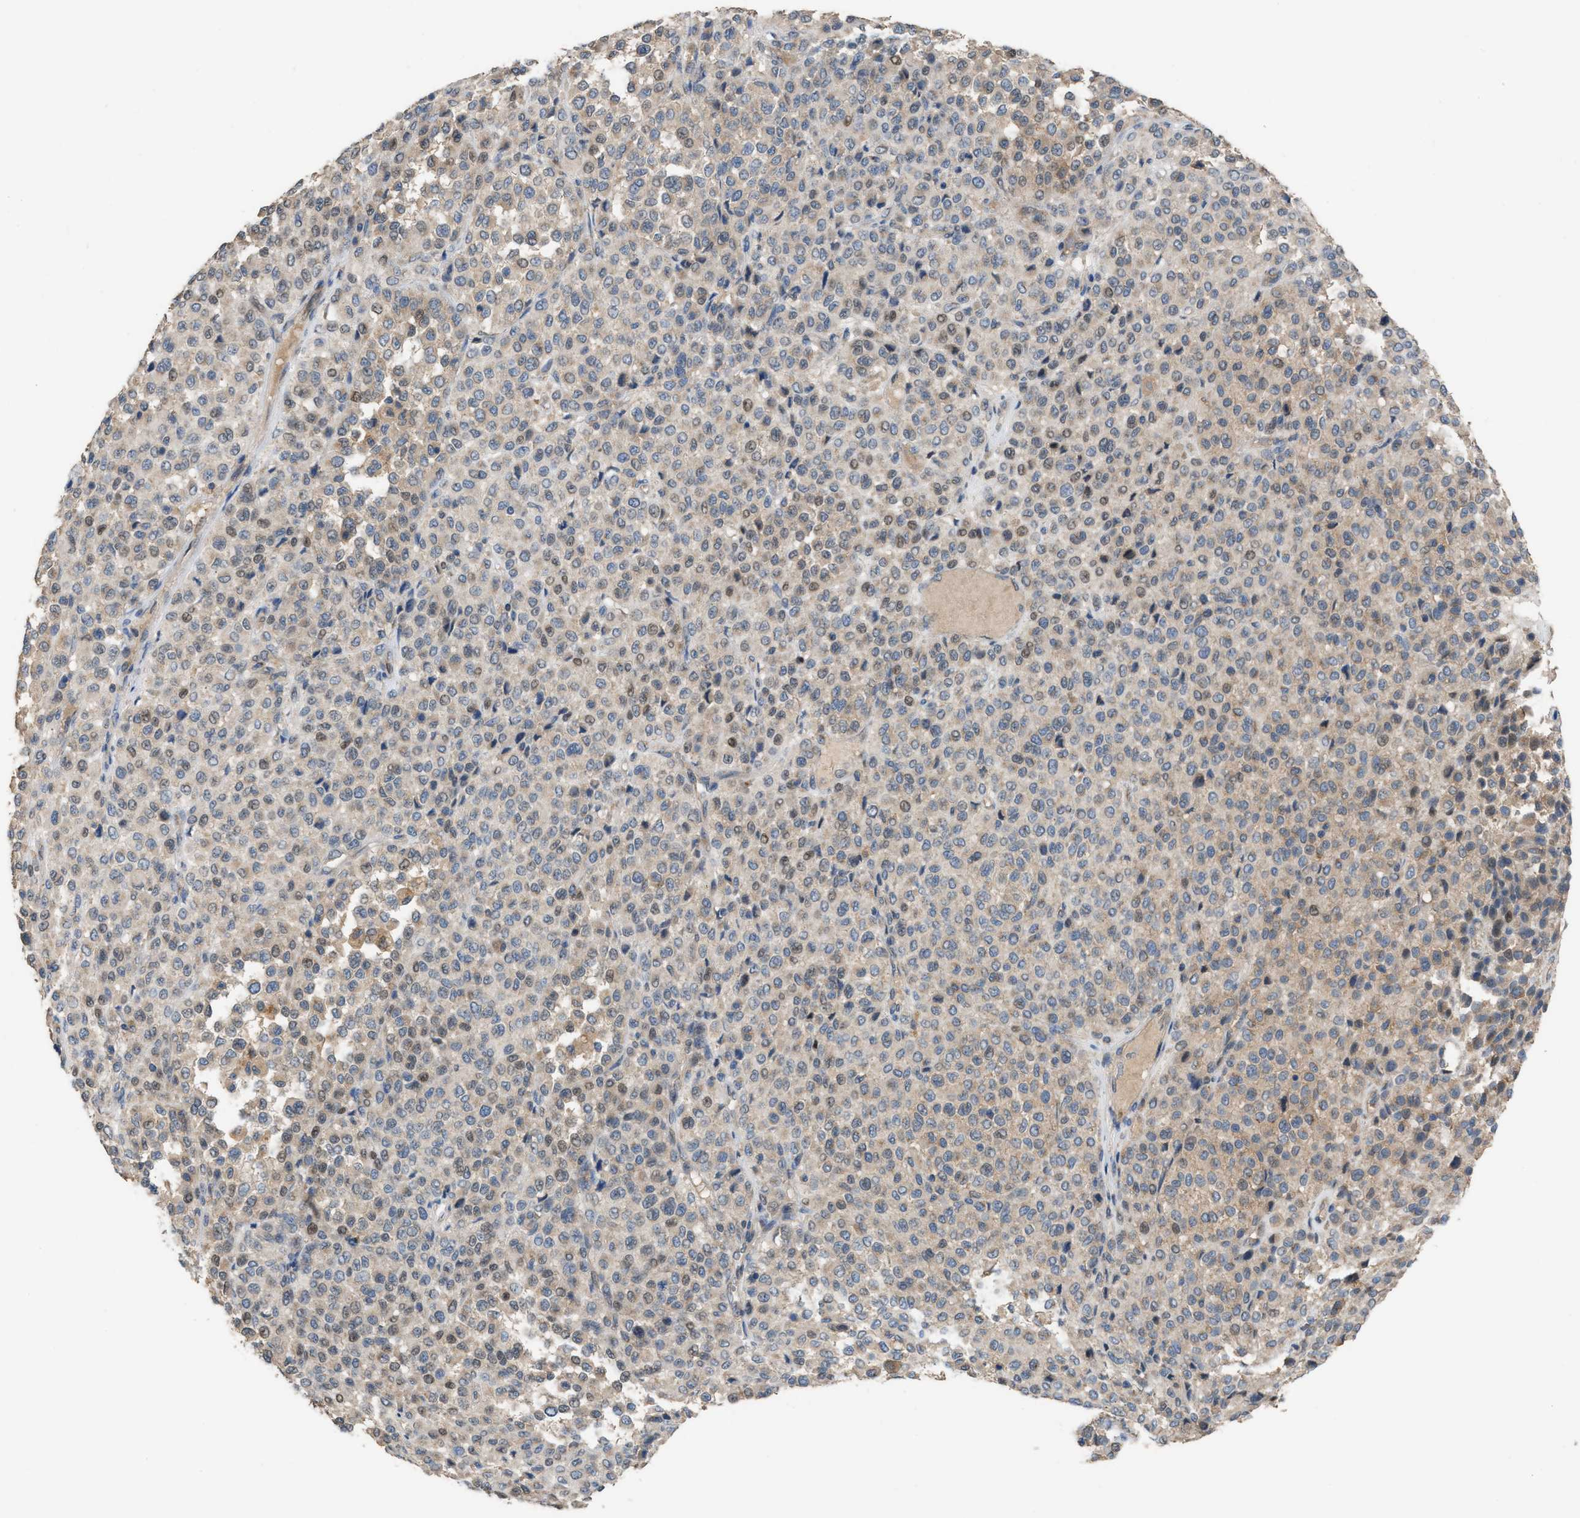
{"staining": {"intensity": "weak", "quantity": "25%-75%", "location": "cytoplasmic/membranous,nuclear"}, "tissue": "melanoma", "cell_type": "Tumor cells", "image_type": "cancer", "snomed": [{"axis": "morphology", "description": "Malignant melanoma, Metastatic site"}, {"axis": "topography", "description": "Pancreas"}], "caption": "A micrograph of human melanoma stained for a protein demonstrates weak cytoplasmic/membranous and nuclear brown staining in tumor cells.", "gene": "TPK1", "patient": {"sex": "female", "age": 30}}